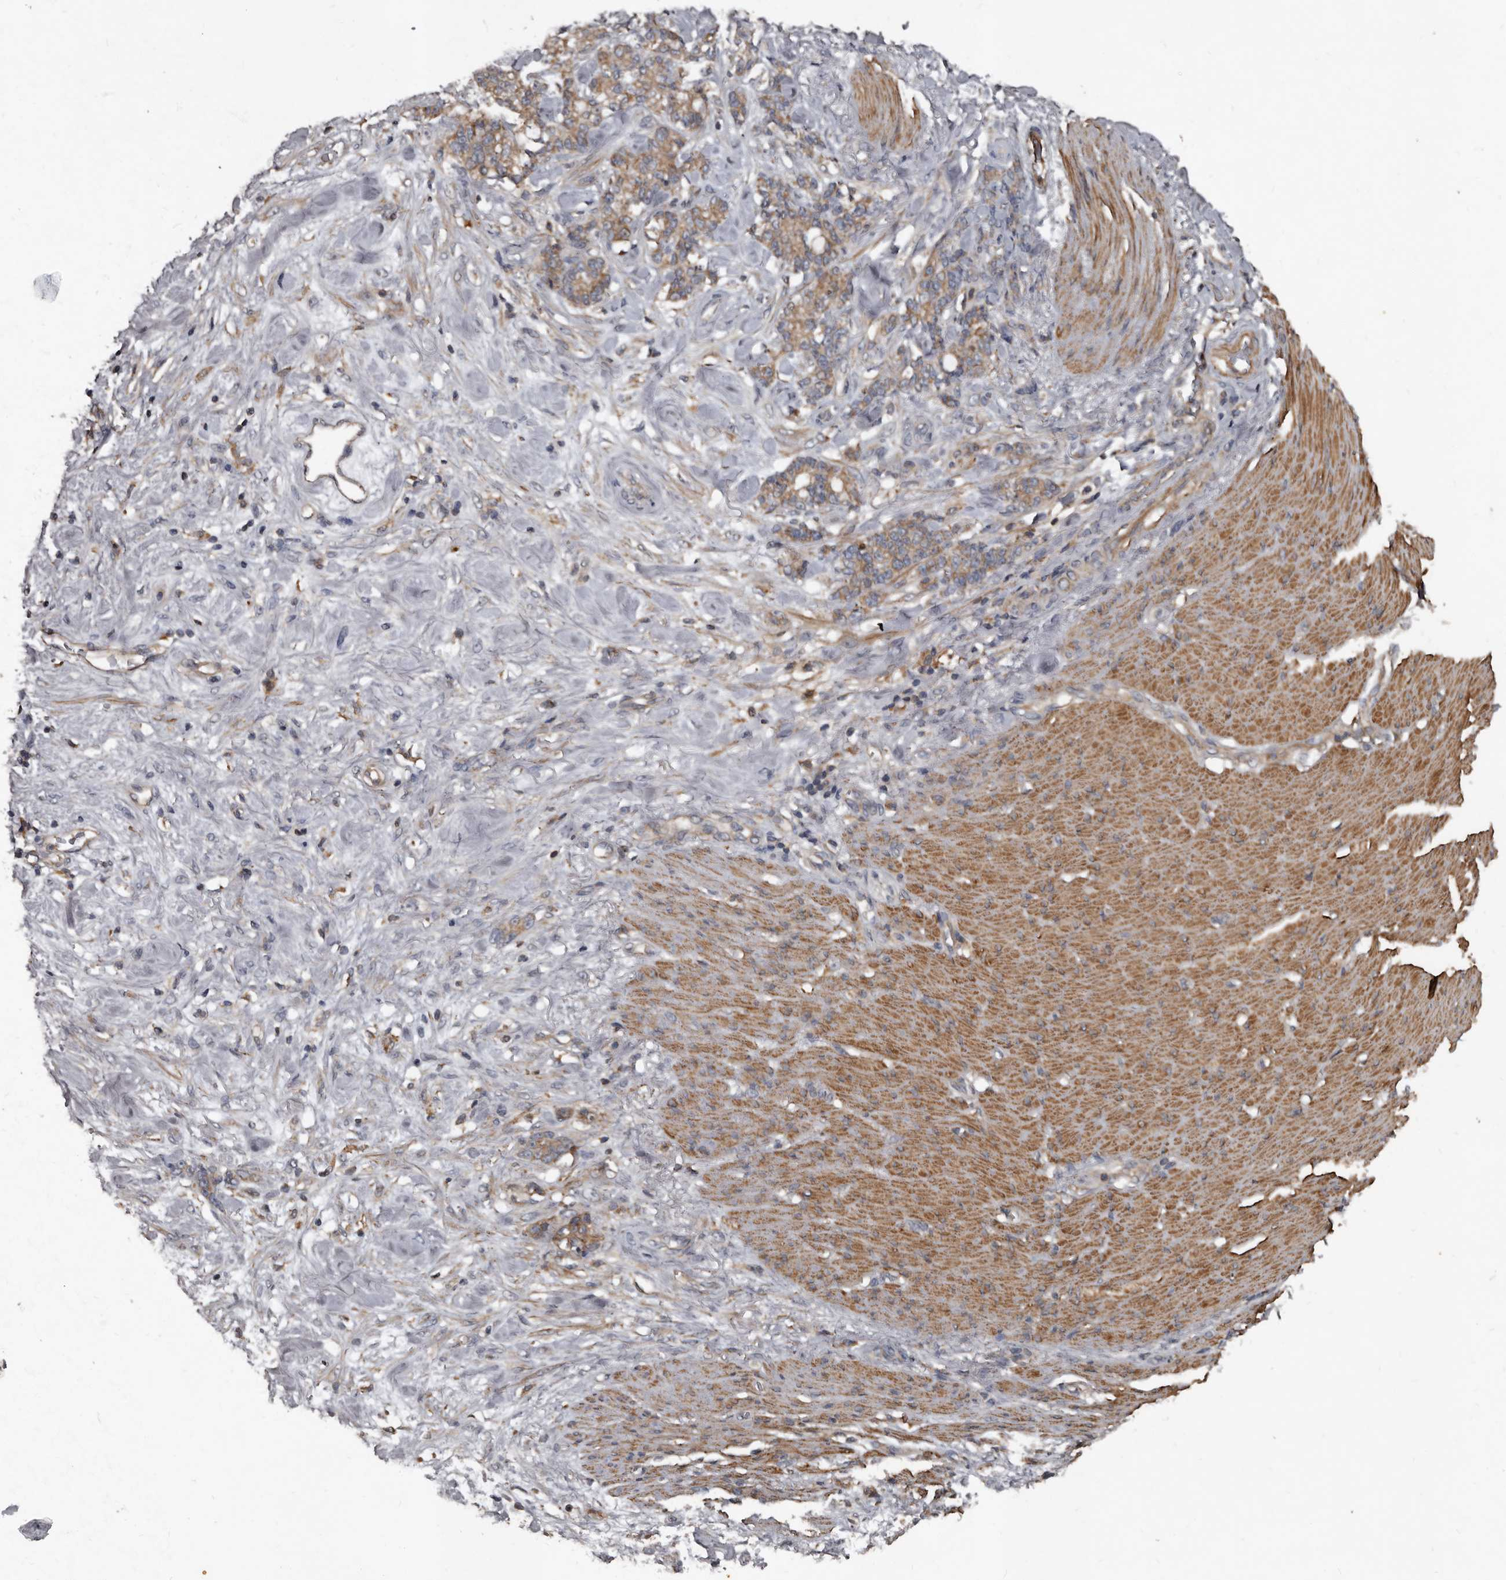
{"staining": {"intensity": "moderate", "quantity": ">75%", "location": "cytoplasmic/membranous"}, "tissue": "stomach cancer", "cell_type": "Tumor cells", "image_type": "cancer", "snomed": [{"axis": "morphology", "description": "Adenocarcinoma, NOS"}, {"axis": "topography", "description": "Stomach, lower"}], "caption": "Protein staining of stomach adenocarcinoma tissue demonstrates moderate cytoplasmic/membranous positivity in about >75% of tumor cells.", "gene": "GREB1", "patient": {"sex": "male", "age": 88}}